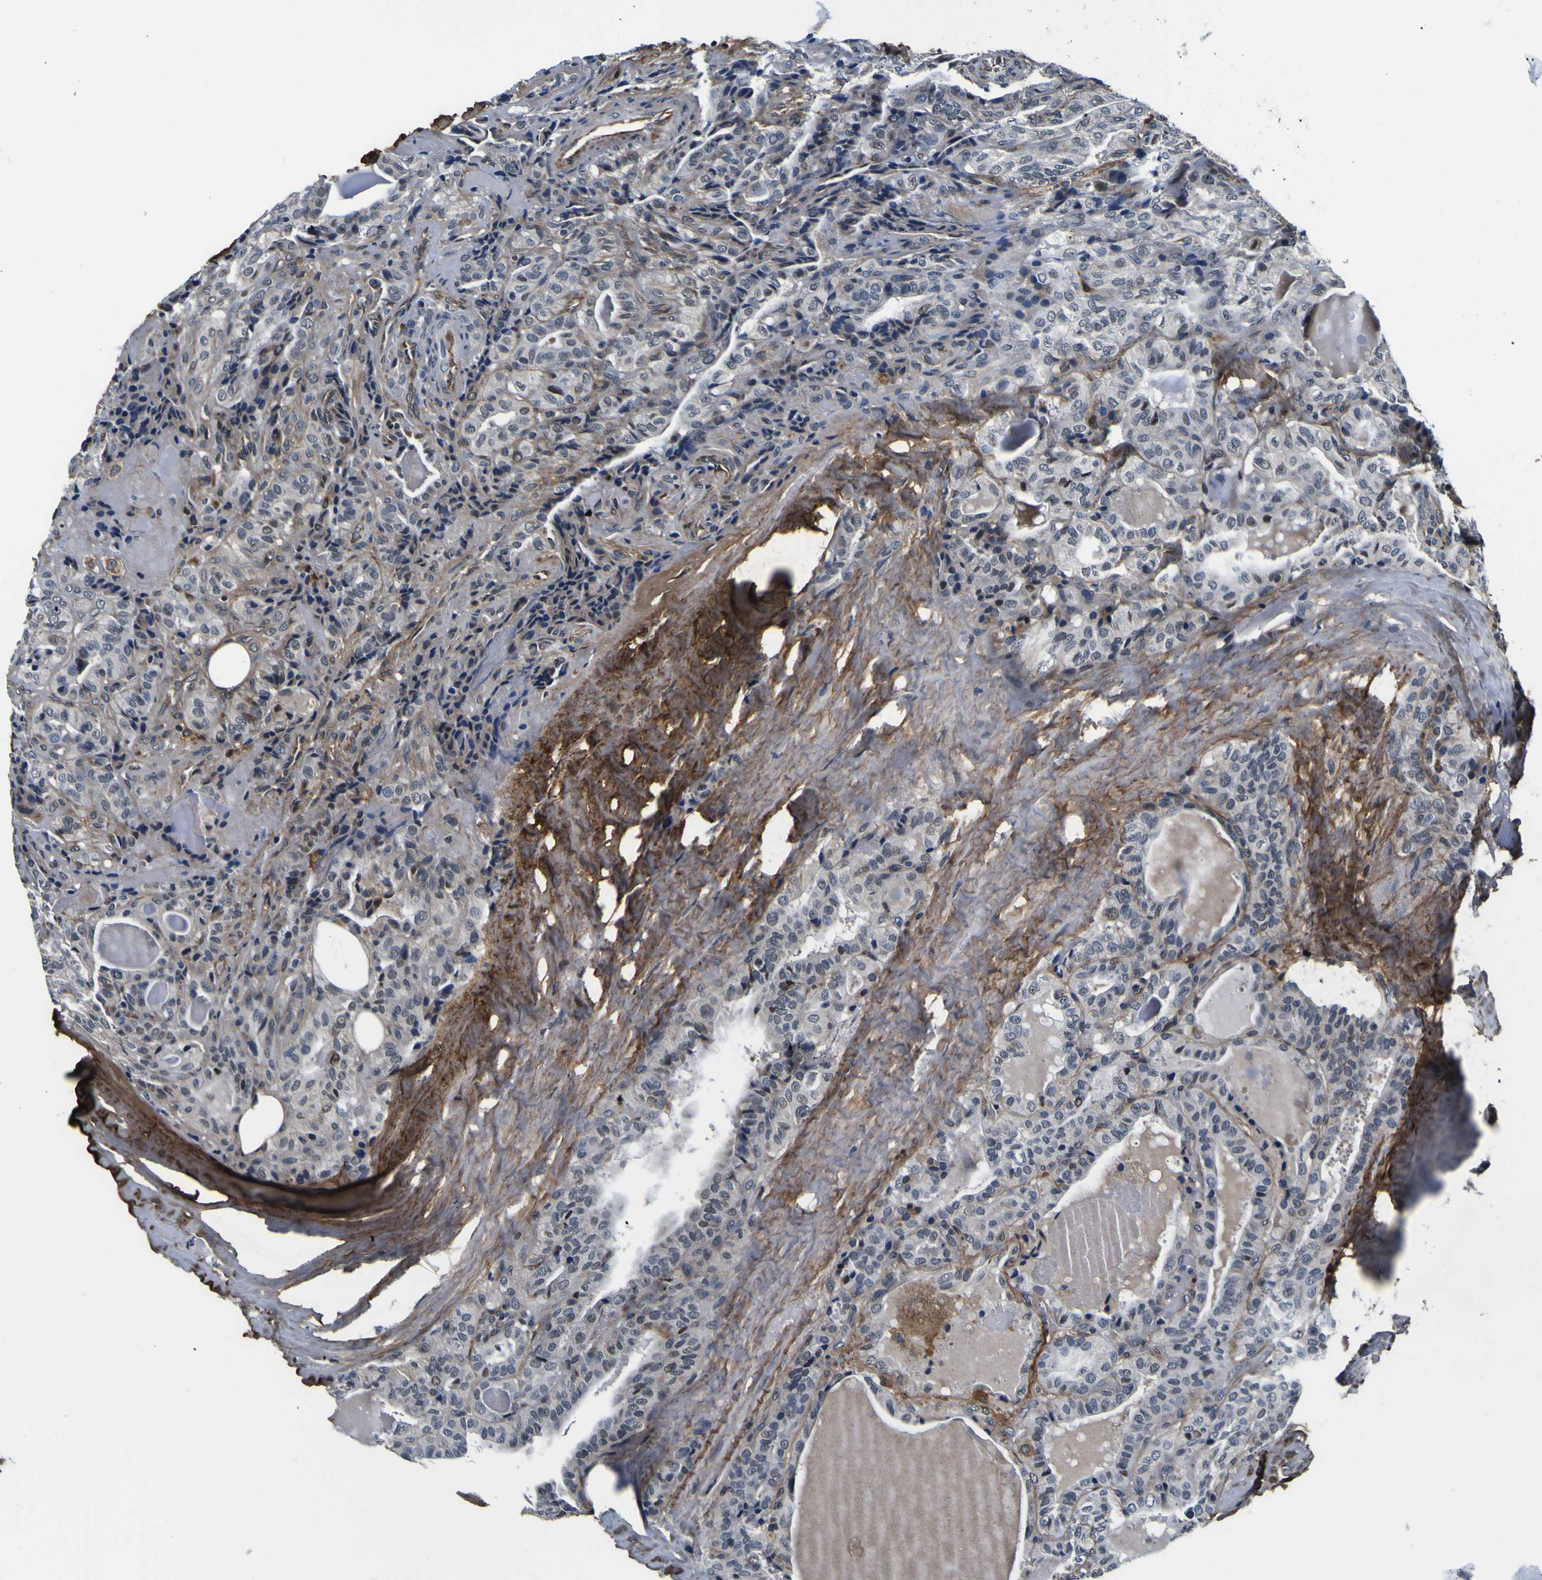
{"staining": {"intensity": "weak", "quantity": "<25%", "location": "nuclear"}, "tissue": "thyroid cancer", "cell_type": "Tumor cells", "image_type": "cancer", "snomed": [{"axis": "morphology", "description": "Papillary adenocarcinoma, NOS"}, {"axis": "topography", "description": "Thyroid gland"}], "caption": "DAB (3,3'-diaminobenzidine) immunohistochemical staining of human thyroid cancer reveals no significant positivity in tumor cells.", "gene": "POSTN", "patient": {"sex": "male", "age": 77}}